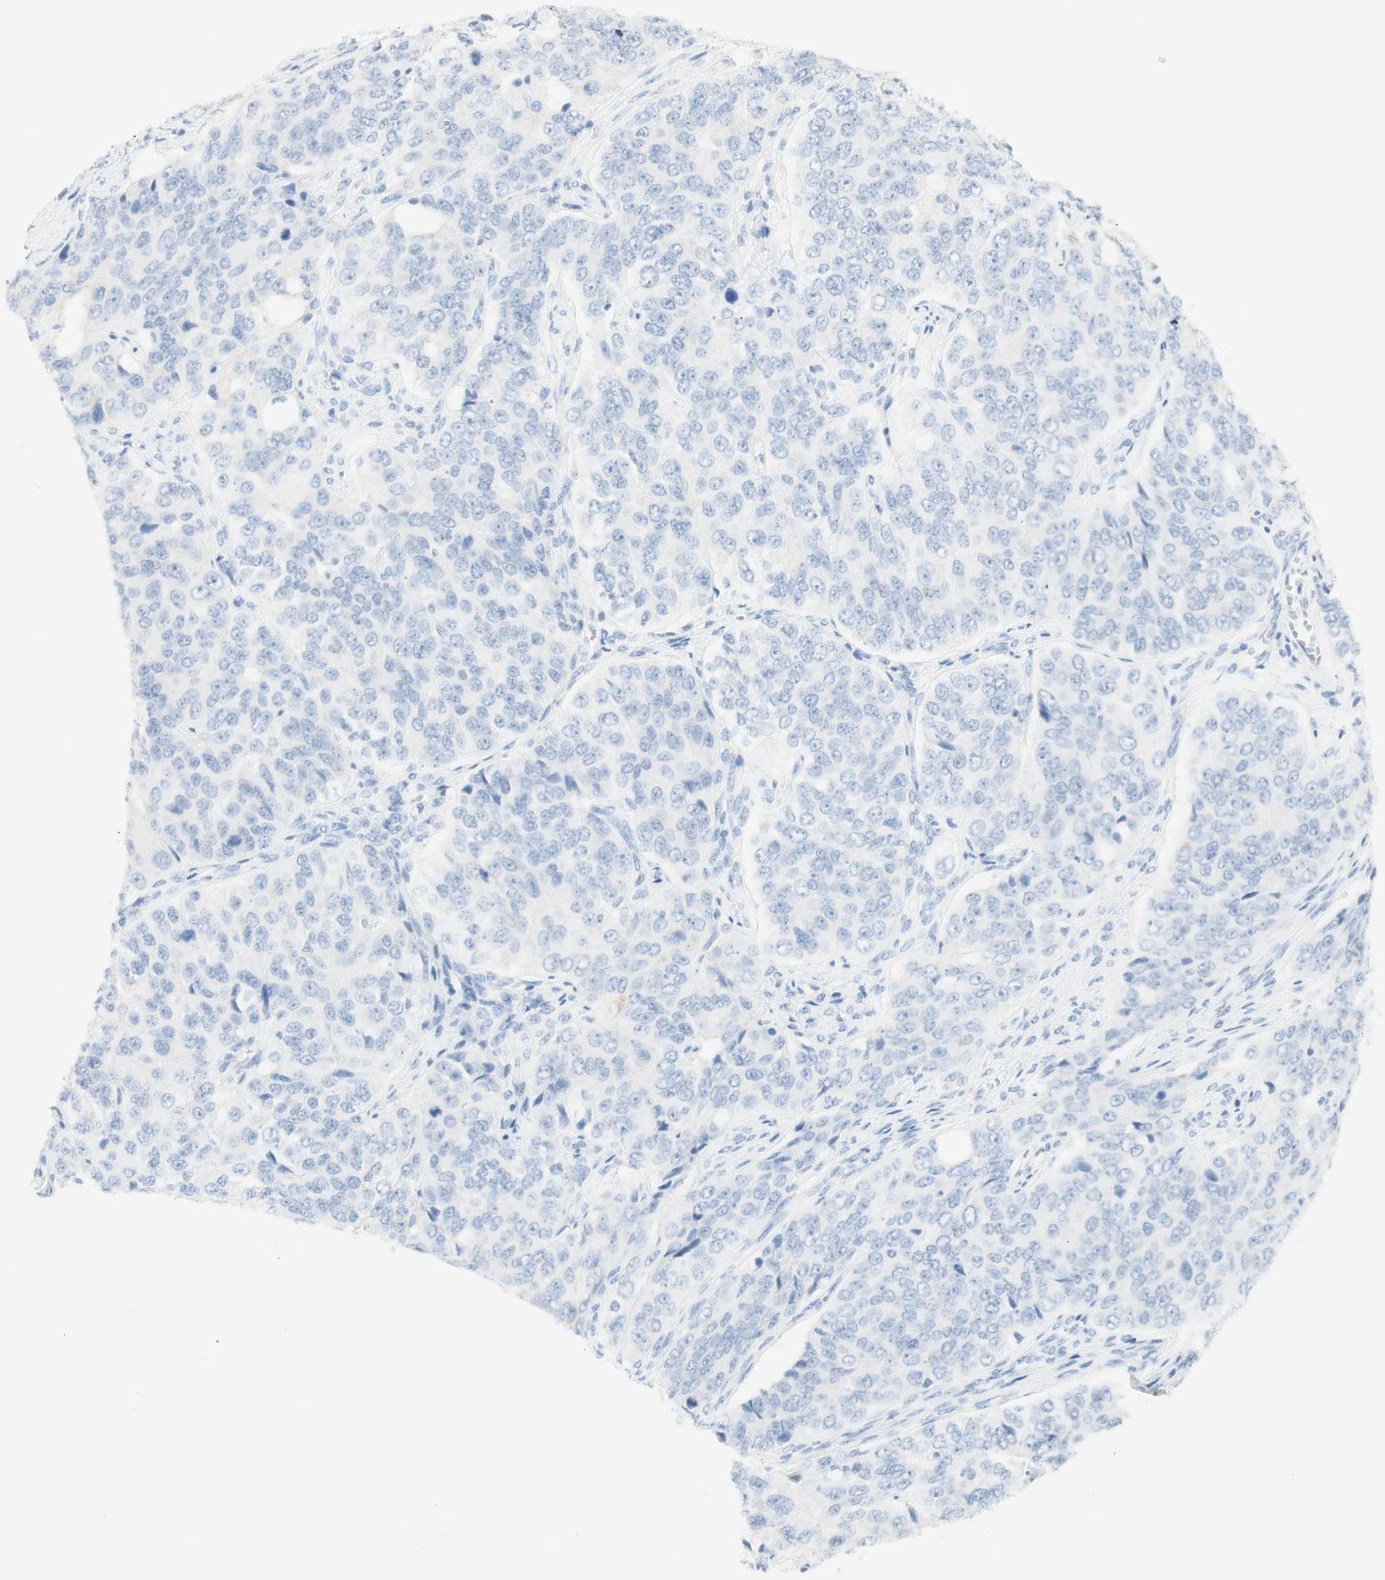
{"staining": {"intensity": "negative", "quantity": "none", "location": "none"}, "tissue": "ovarian cancer", "cell_type": "Tumor cells", "image_type": "cancer", "snomed": [{"axis": "morphology", "description": "Carcinoma, endometroid"}, {"axis": "topography", "description": "Ovary"}], "caption": "Histopathology image shows no protein positivity in tumor cells of ovarian endometroid carcinoma tissue. Brightfield microscopy of immunohistochemistry (IHC) stained with DAB (brown) and hematoxylin (blue), captured at high magnification.", "gene": "TPO", "patient": {"sex": "female", "age": 51}}